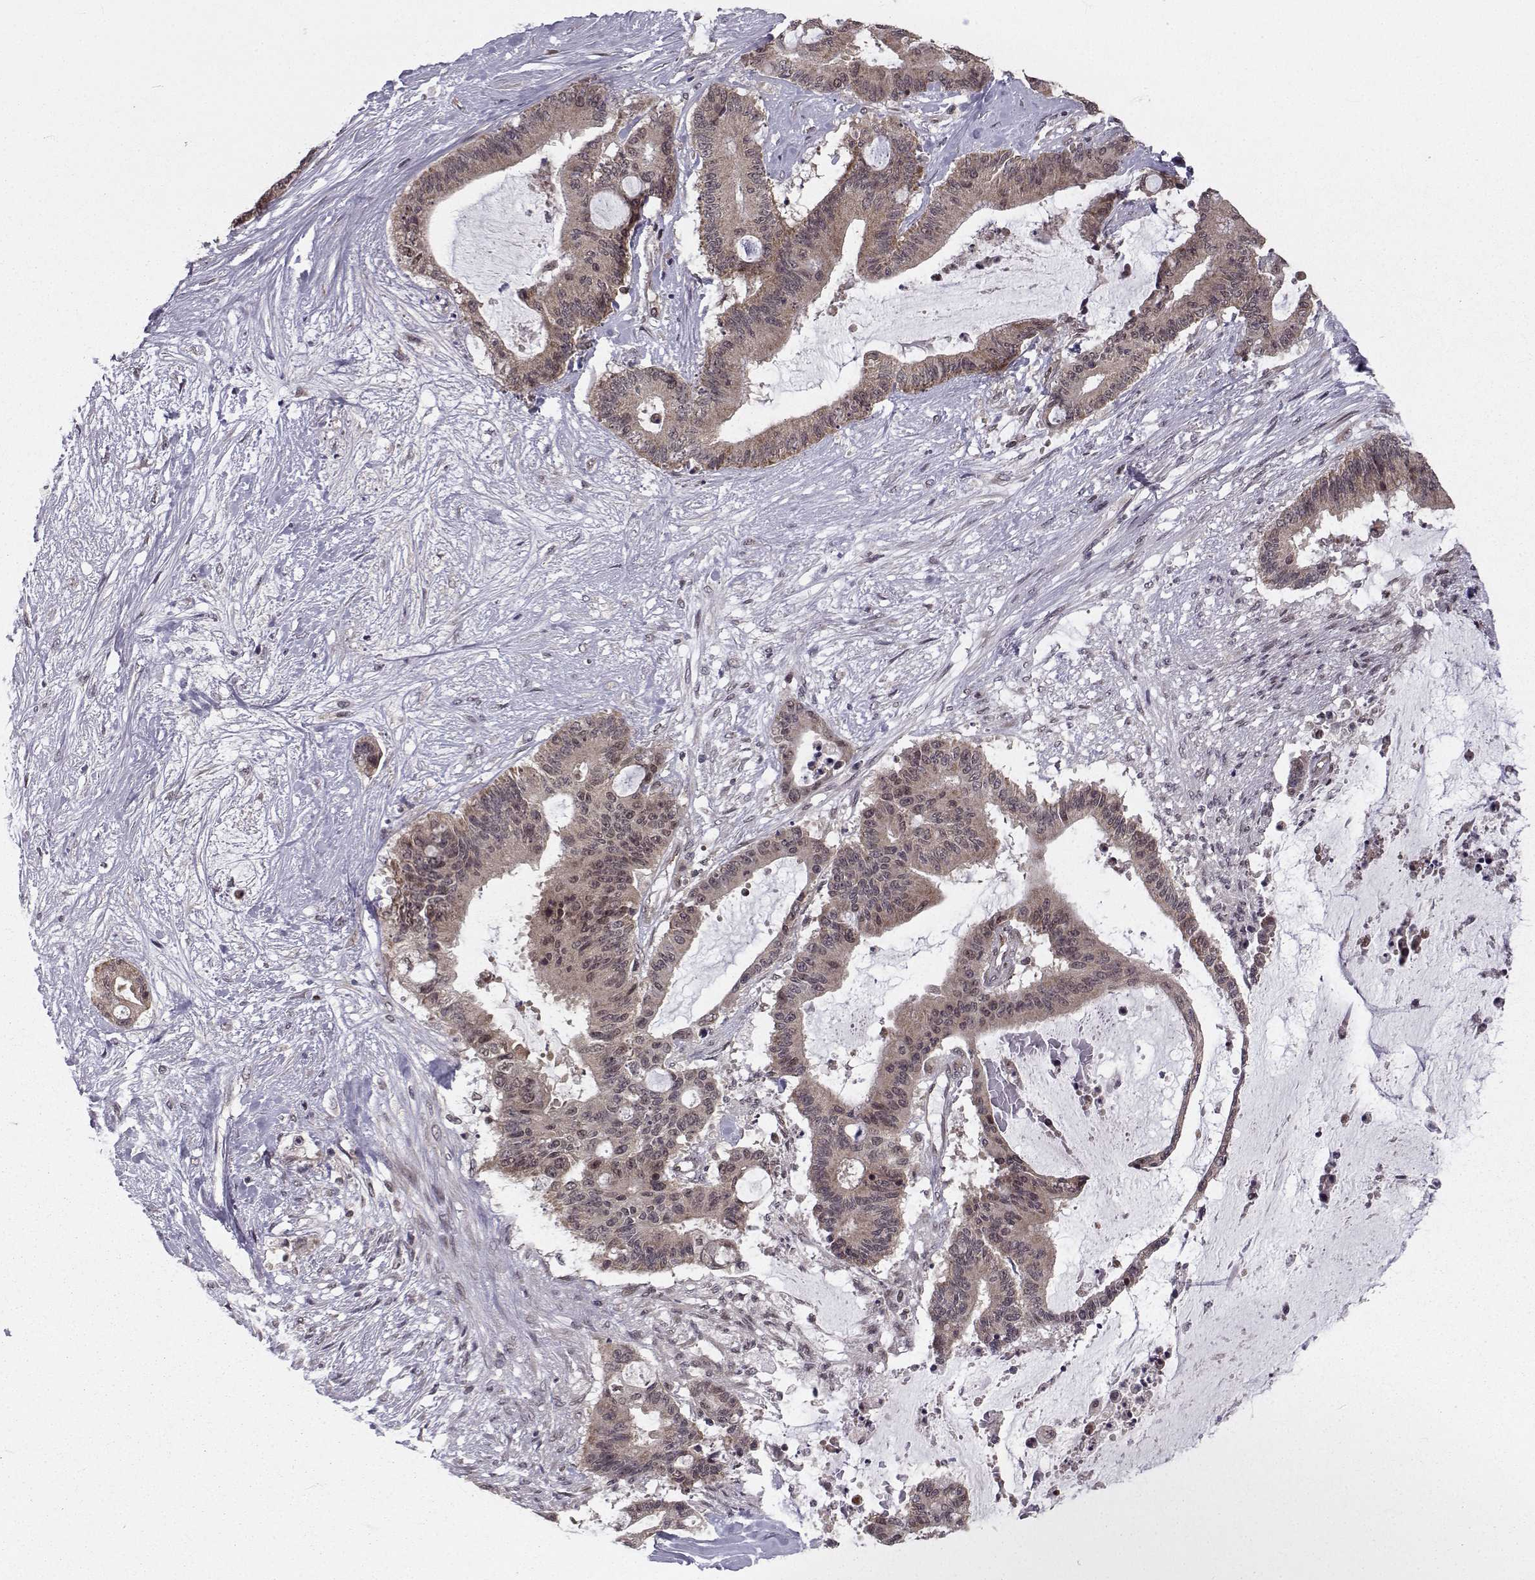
{"staining": {"intensity": "moderate", "quantity": ">75%", "location": "cytoplasmic/membranous"}, "tissue": "liver cancer", "cell_type": "Tumor cells", "image_type": "cancer", "snomed": [{"axis": "morphology", "description": "Normal tissue, NOS"}, {"axis": "morphology", "description": "Cholangiocarcinoma"}, {"axis": "topography", "description": "Liver"}, {"axis": "topography", "description": "Peripheral nerve tissue"}], "caption": "Immunohistochemical staining of liver cancer demonstrates medium levels of moderate cytoplasmic/membranous protein staining in about >75% of tumor cells.", "gene": "PKN2", "patient": {"sex": "female", "age": 73}}